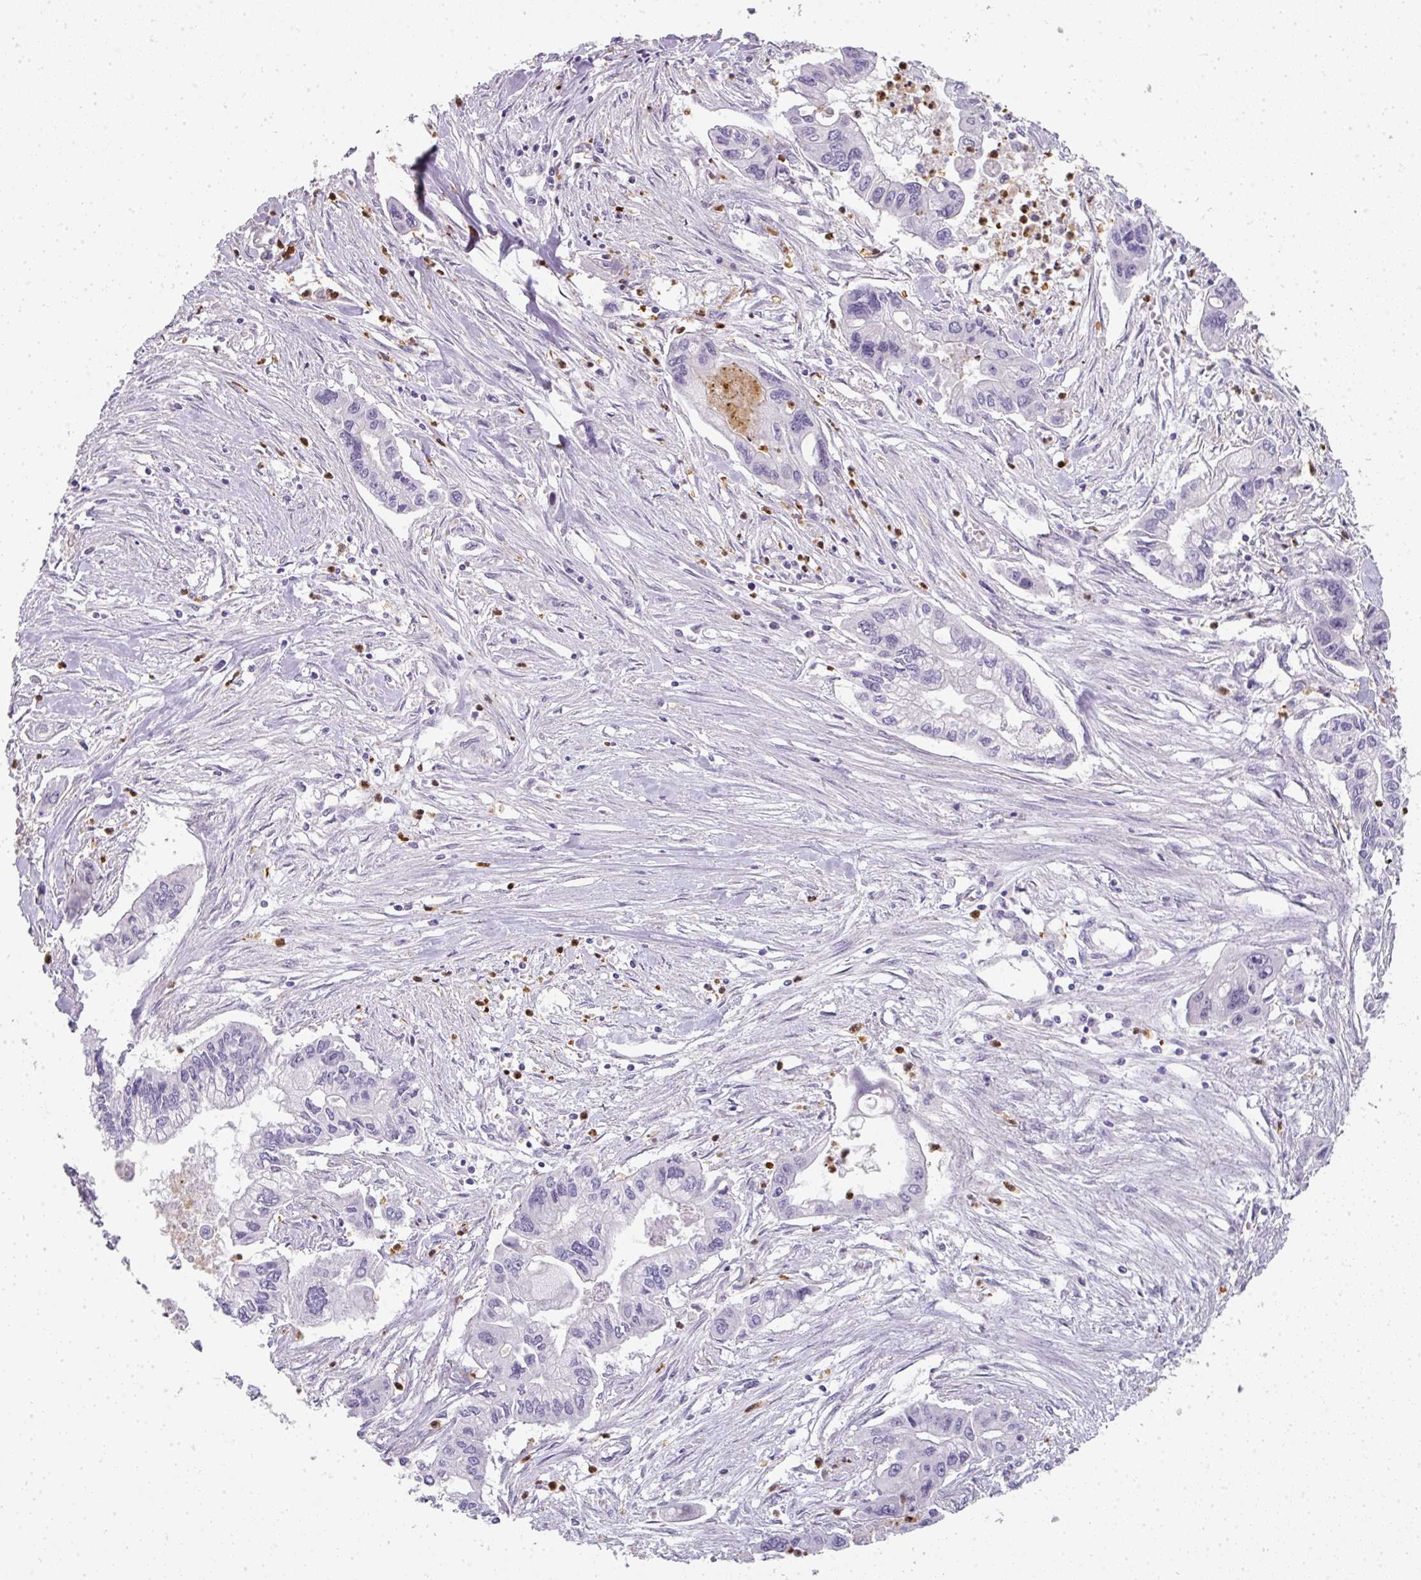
{"staining": {"intensity": "negative", "quantity": "none", "location": "none"}, "tissue": "pancreatic cancer", "cell_type": "Tumor cells", "image_type": "cancer", "snomed": [{"axis": "morphology", "description": "Adenocarcinoma, NOS"}, {"axis": "topography", "description": "Pancreas"}], "caption": "This is an immunohistochemistry micrograph of pancreatic adenocarcinoma. There is no expression in tumor cells.", "gene": "HHEX", "patient": {"sex": "male", "age": 62}}